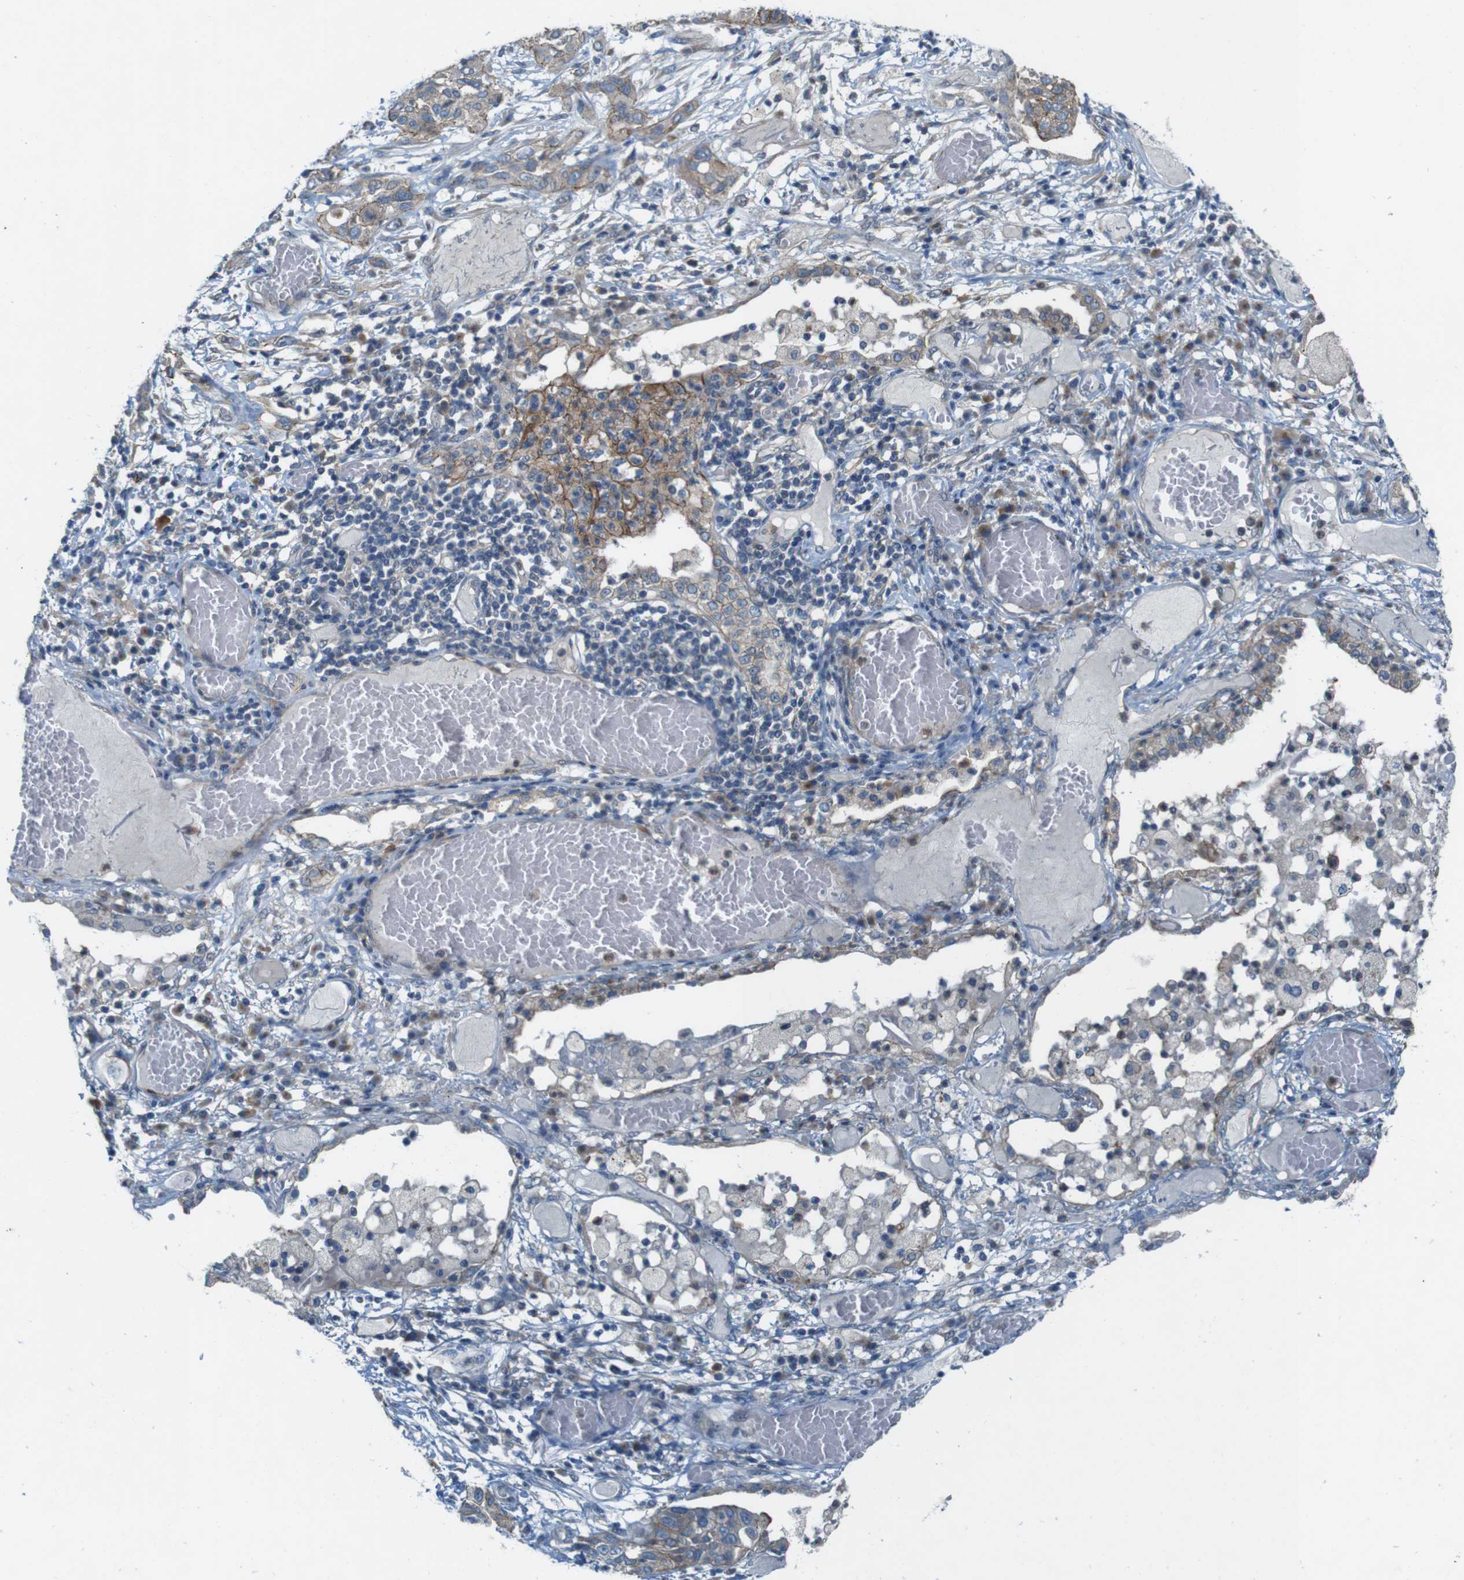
{"staining": {"intensity": "moderate", "quantity": ">75%", "location": "cytoplasmic/membranous"}, "tissue": "lung cancer", "cell_type": "Tumor cells", "image_type": "cancer", "snomed": [{"axis": "morphology", "description": "Squamous cell carcinoma, NOS"}, {"axis": "topography", "description": "Lung"}], "caption": "Immunohistochemistry staining of squamous cell carcinoma (lung), which exhibits medium levels of moderate cytoplasmic/membranous expression in approximately >75% of tumor cells indicating moderate cytoplasmic/membranous protein staining. The staining was performed using DAB (3,3'-diaminobenzidine) (brown) for protein detection and nuclei were counterstained in hematoxylin (blue).", "gene": "SKI", "patient": {"sex": "male", "age": 71}}